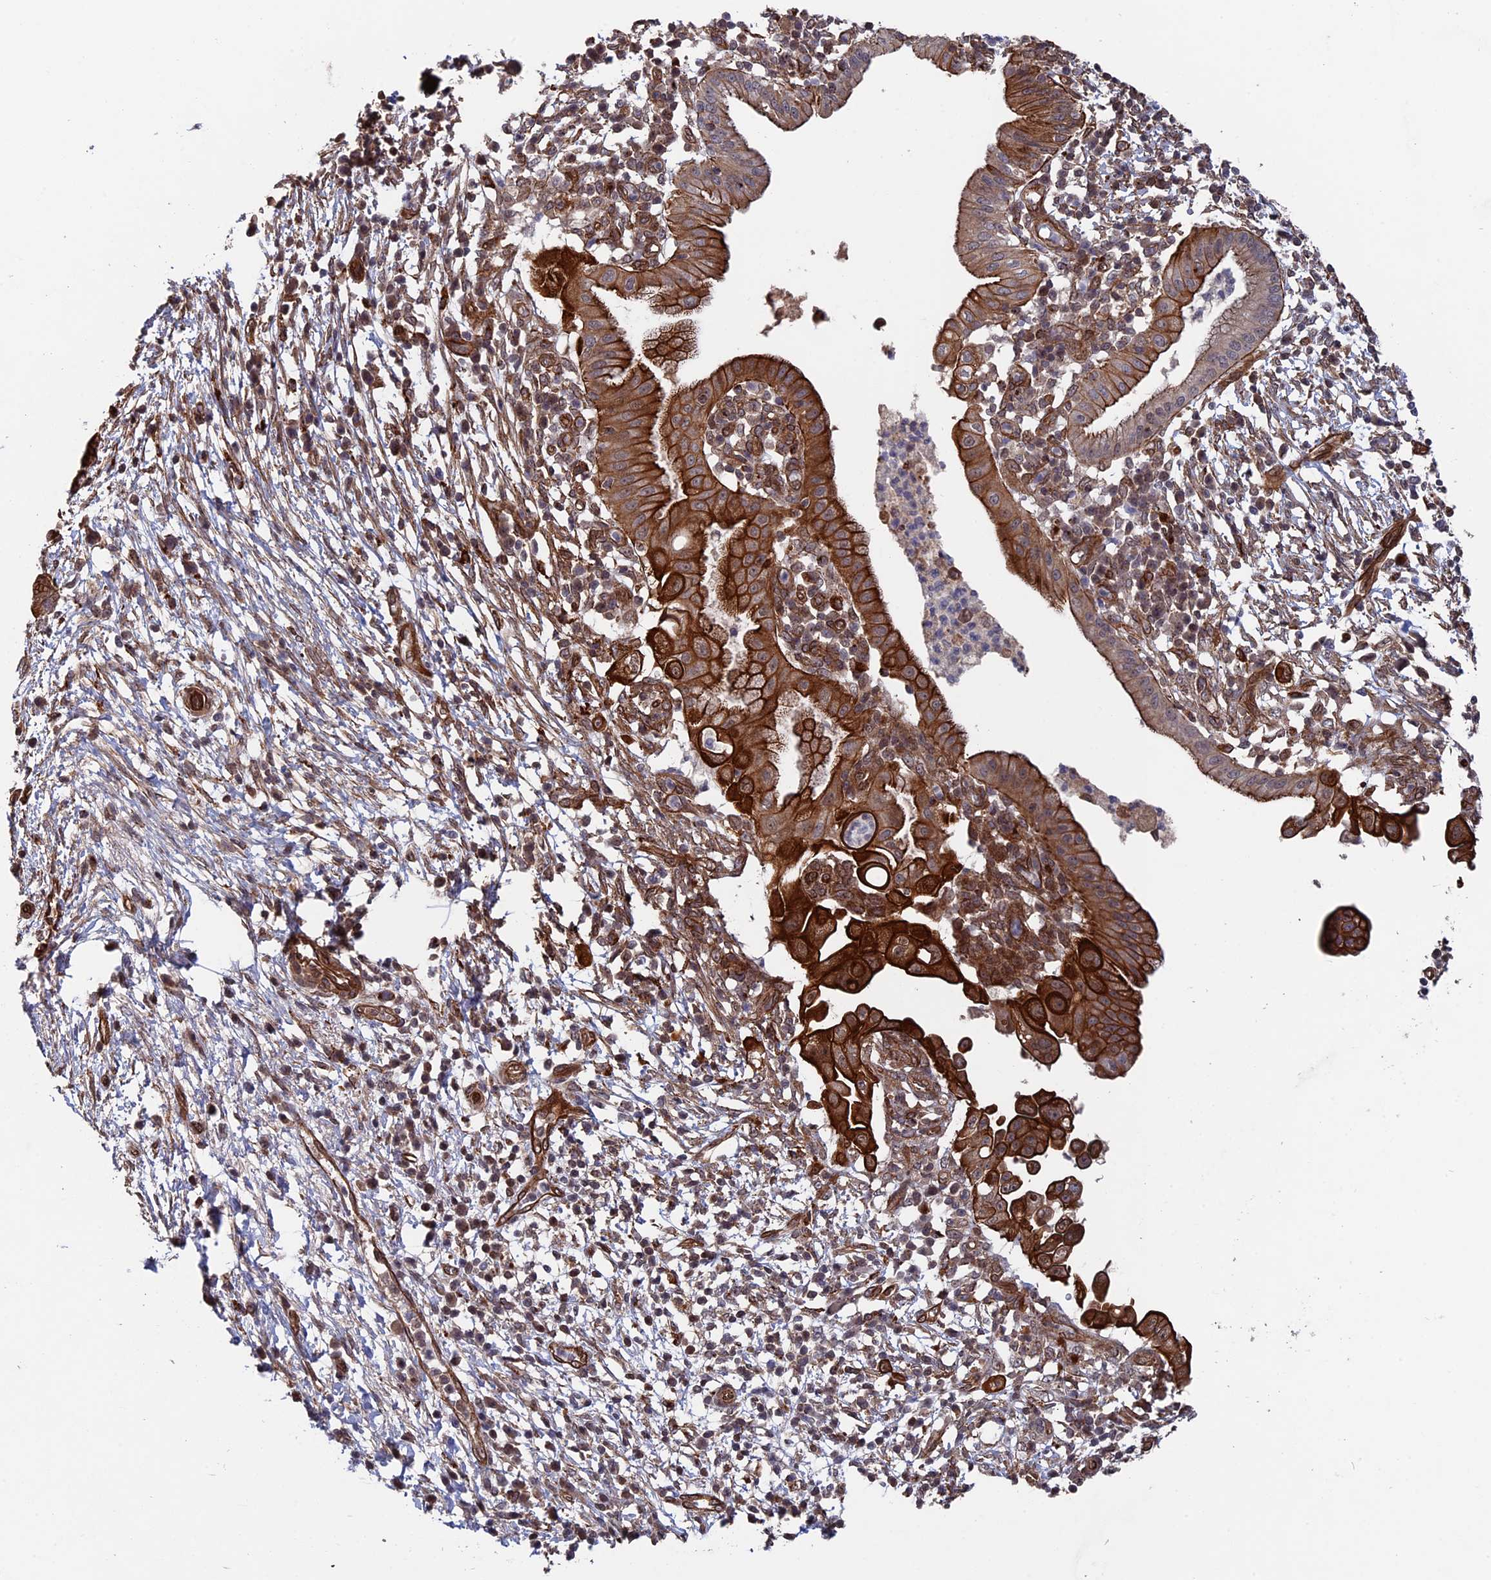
{"staining": {"intensity": "strong", "quantity": "25%-75%", "location": "cytoplasmic/membranous"}, "tissue": "pancreatic cancer", "cell_type": "Tumor cells", "image_type": "cancer", "snomed": [{"axis": "morphology", "description": "Adenocarcinoma, NOS"}, {"axis": "topography", "description": "Pancreas"}], "caption": "An immunohistochemistry (IHC) micrograph of neoplastic tissue is shown. Protein staining in brown shows strong cytoplasmic/membranous positivity in pancreatic cancer (adenocarcinoma) within tumor cells.", "gene": "NOSIP", "patient": {"sex": "male", "age": 68}}